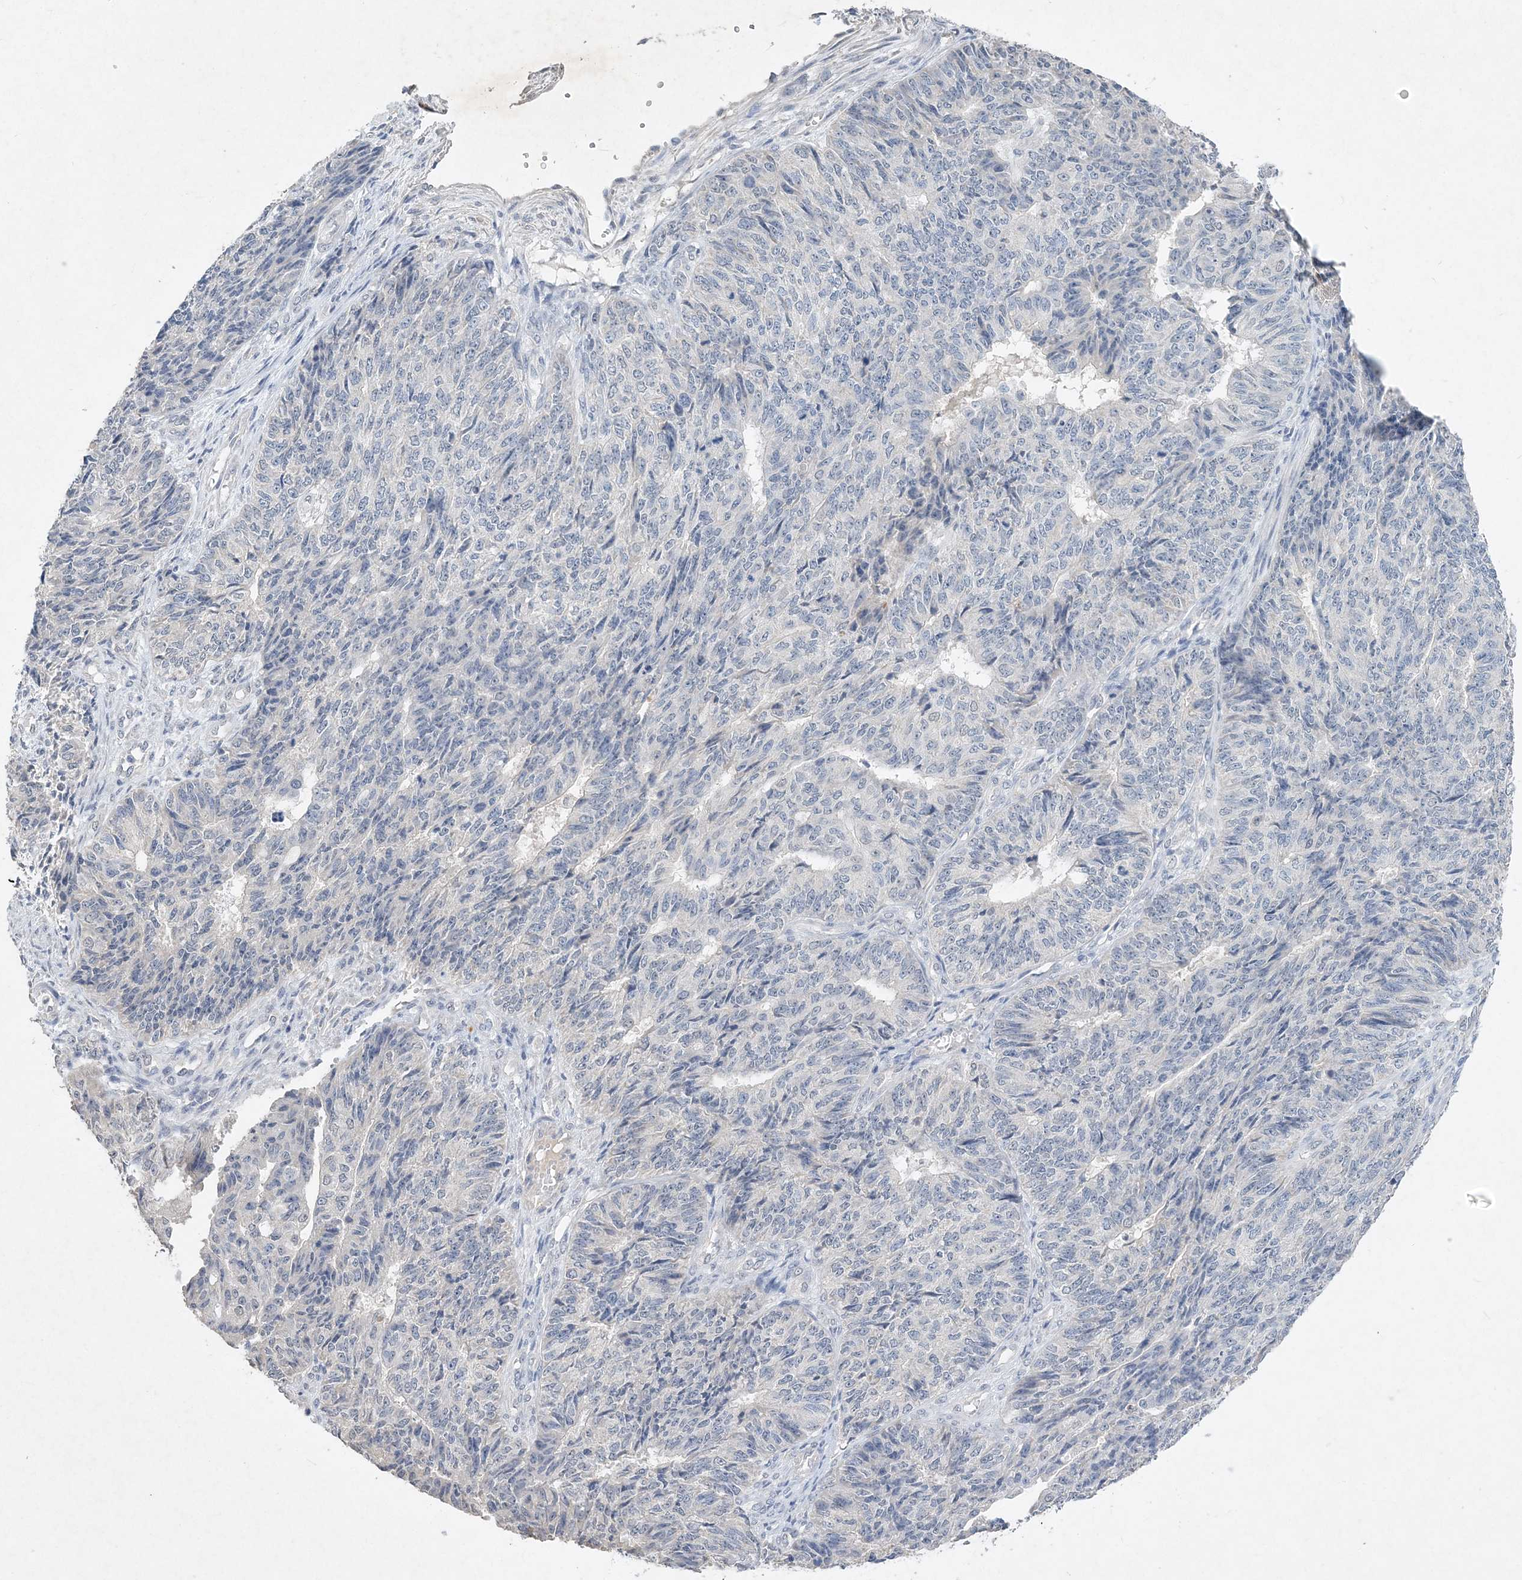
{"staining": {"intensity": "negative", "quantity": "none", "location": "none"}, "tissue": "endometrial cancer", "cell_type": "Tumor cells", "image_type": "cancer", "snomed": [{"axis": "morphology", "description": "Adenocarcinoma, NOS"}, {"axis": "topography", "description": "Endometrium"}], "caption": "Endometrial cancer (adenocarcinoma) stained for a protein using immunohistochemistry reveals no positivity tumor cells.", "gene": "C11orf58", "patient": {"sex": "female", "age": 32}}